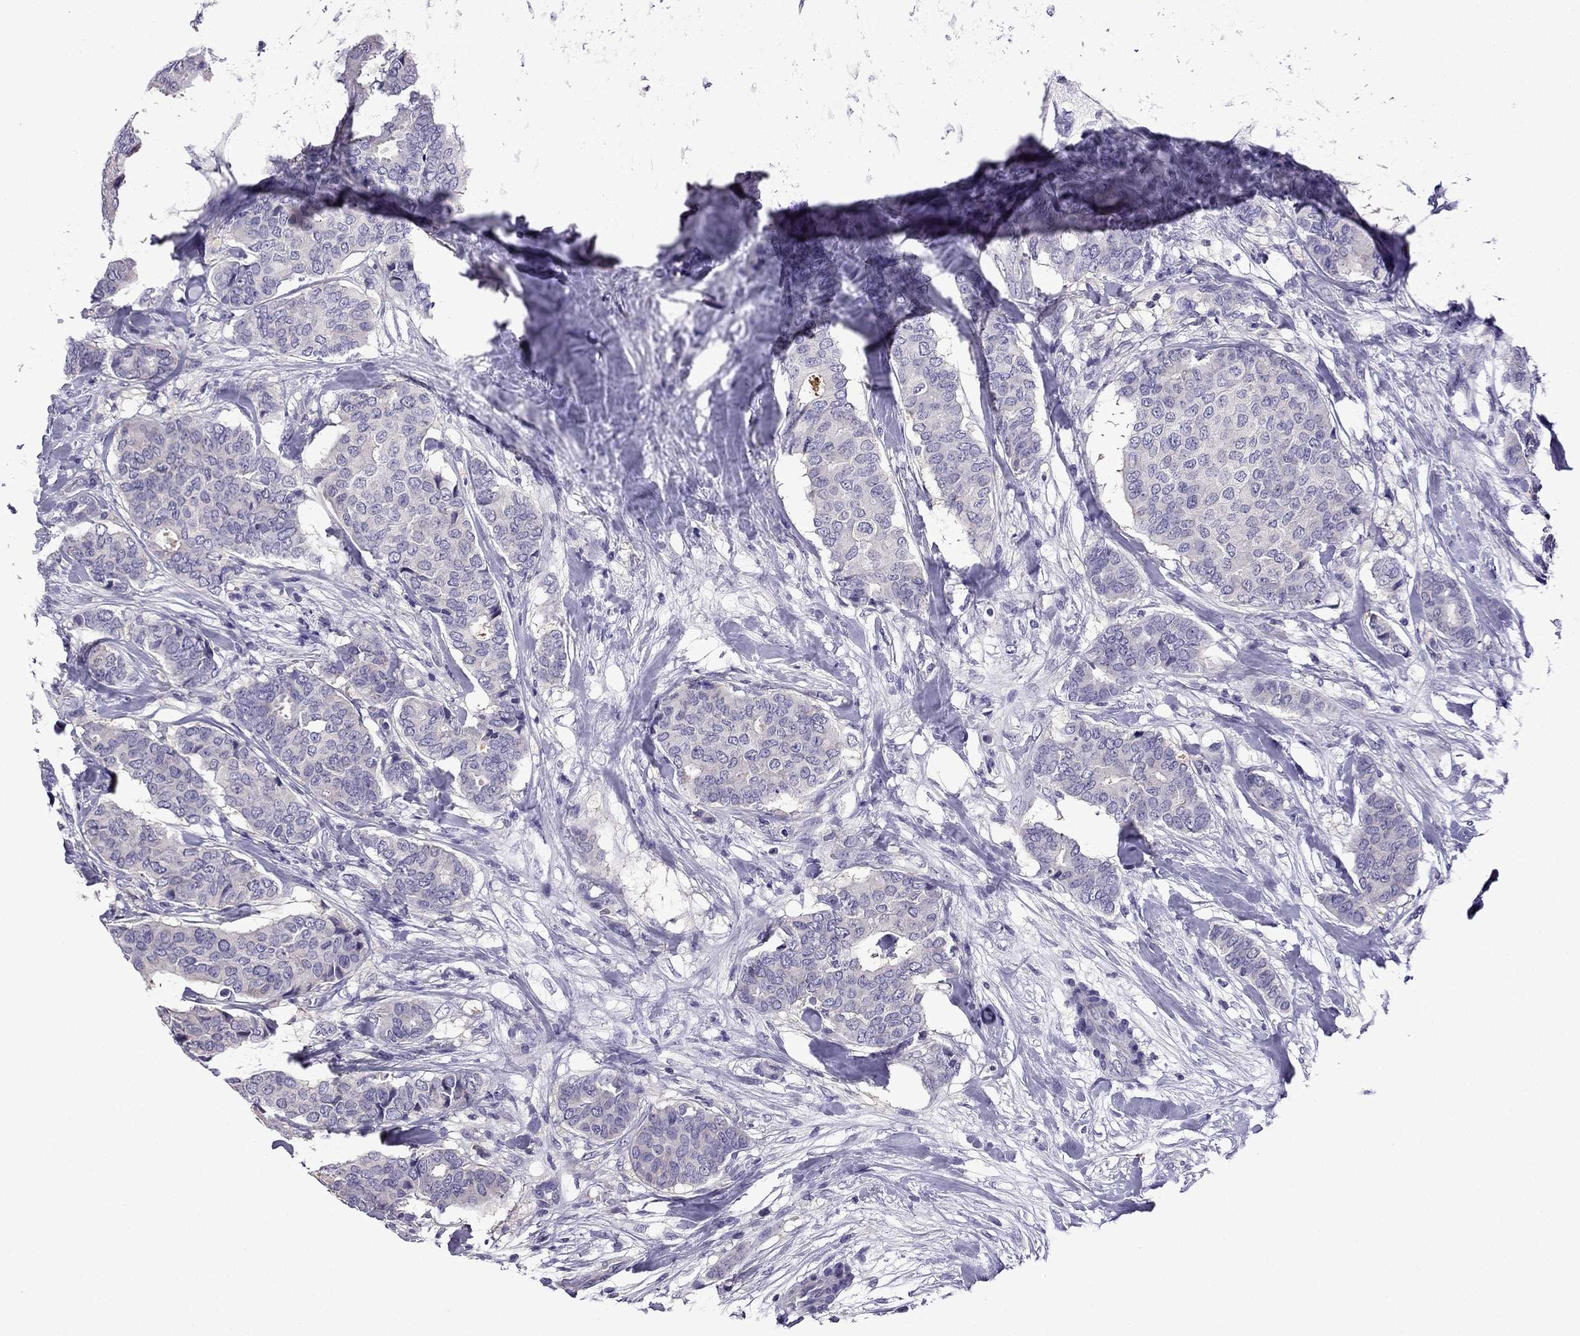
{"staining": {"intensity": "negative", "quantity": "none", "location": "none"}, "tissue": "breast cancer", "cell_type": "Tumor cells", "image_type": "cancer", "snomed": [{"axis": "morphology", "description": "Duct carcinoma"}, {"axis": "topography", "description": "Breast"}], "caption": "Image shows no protein positivity in tumor cells of breast cancer tissue. (Stains: DAB (3,3'-diaminobenzidine) immunohistochemistry (IHC) with hematoxylin counter stain, Microscopy: brightfield microscopy at high magnification).", "gene": "TTN", "patient": {"sex": "female", "age": 75}}